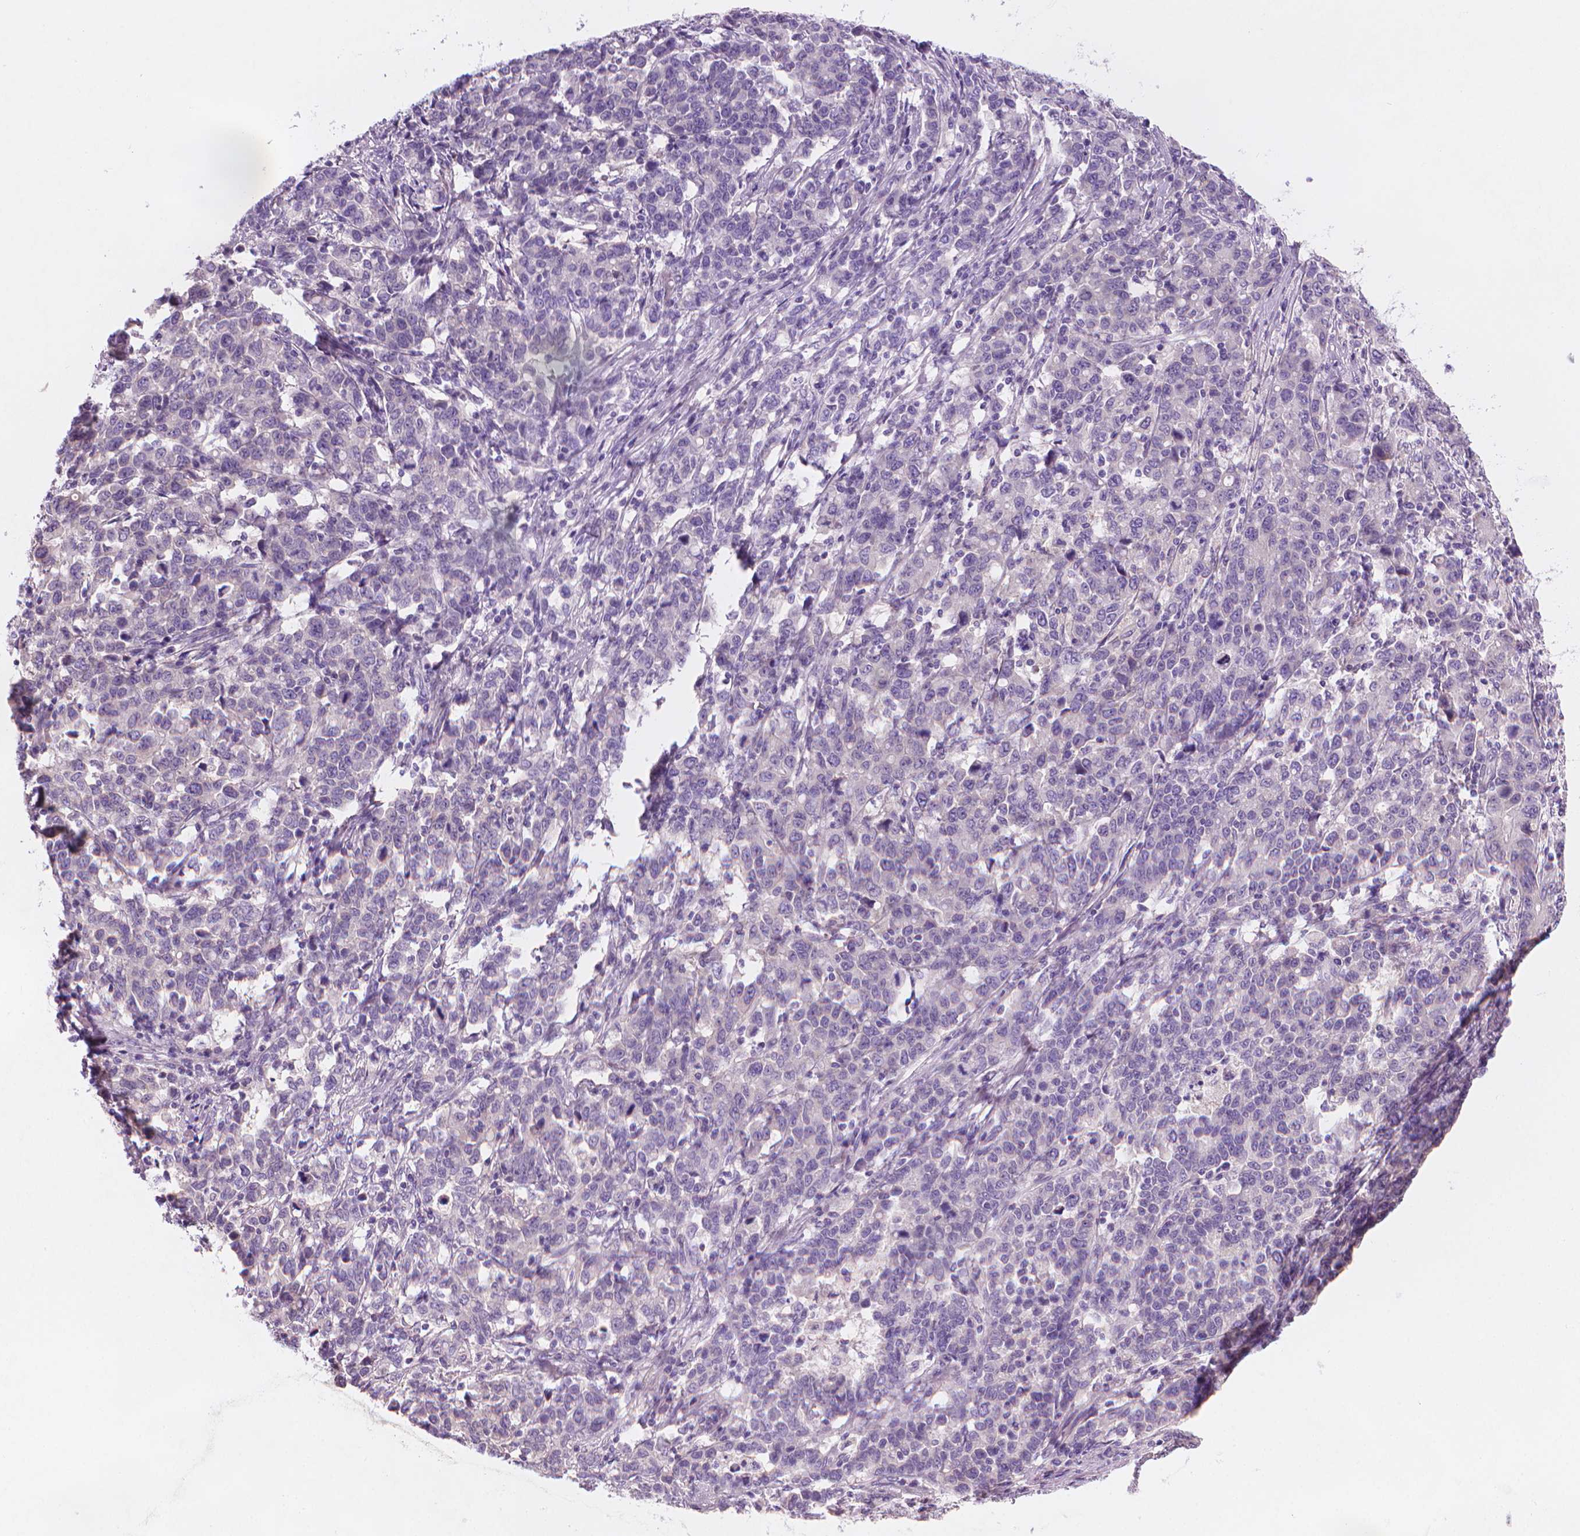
{"staining": {"intensity": "negative", "quantity": "none", "location": "none"}, "tissue": "stomach cancer", "cell_type": "Tumor cells", "image_type": "cancer", "snomed": [{"axis": "morphology", "description": "Adenocarcinoma, NOS"}, {"axis": "topography", "description": "Stomach, upper"}], "caption": "A photomicrograph of human stomach adenocarcinoma is negative for staining in tumor cells.", "gene": "ENSG00000187186", "patient": {"sex": "male", "age": 69}}